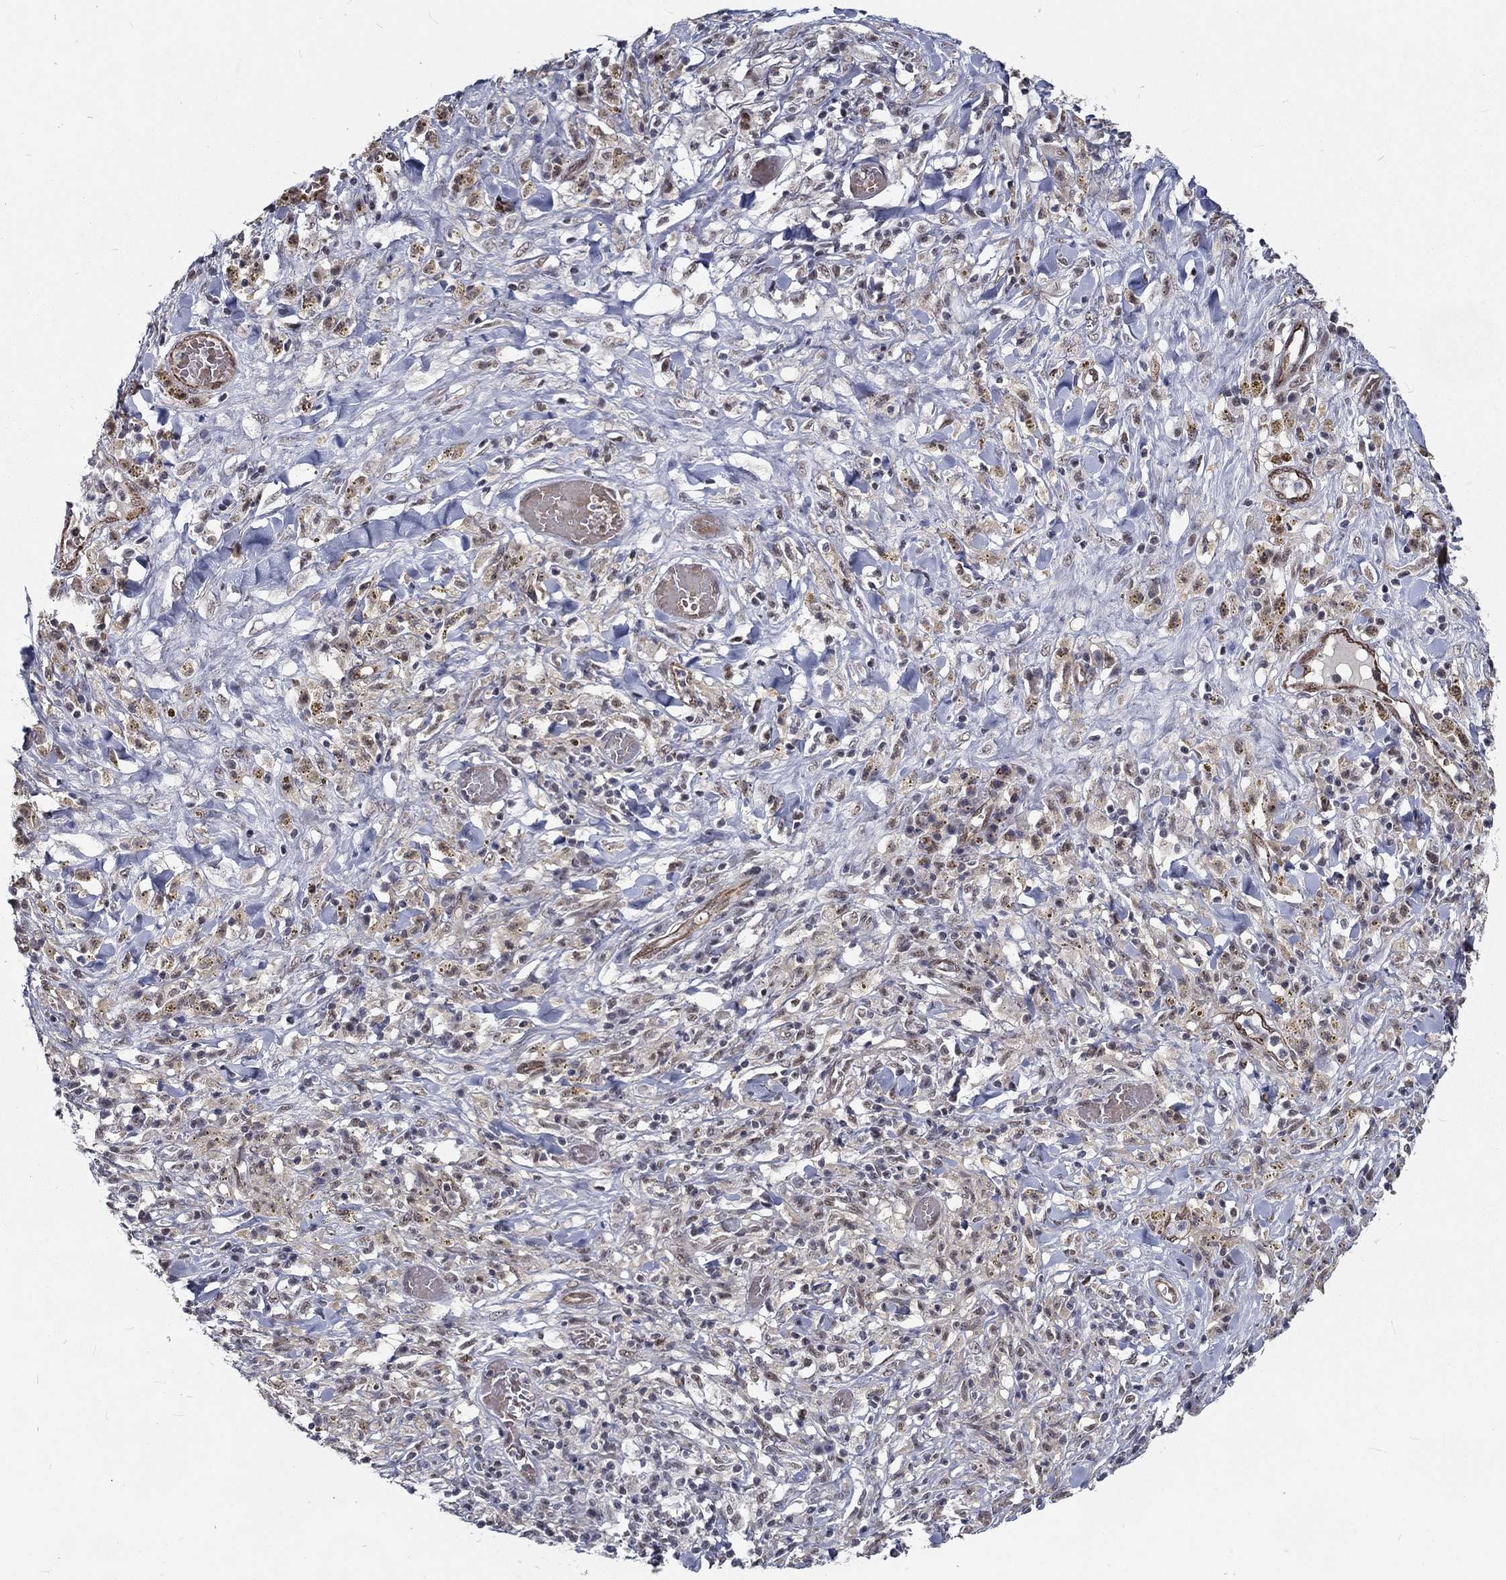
{"staining": {"intensity": "moderate", "quantity": "<25%", "location": "nuclear"}, "tissue": "melanoma", "cell_type": "Tumor cells", "image_type": "cancer", "snomed": [{"axis": "morphology", "description": "Malignant melanoma, NOS"}, {"axis": "topography", "description": "Skin"}], "caption": "Immunohistochemistry (IHC) image of human malignant melanoma stained for a protein (brown), which exhibits low levels of moderate nuclear positivity in approximately <25% of tumor cells.", "gene": "ZBED1", "patient": {"sex": "female", "age": 91}}